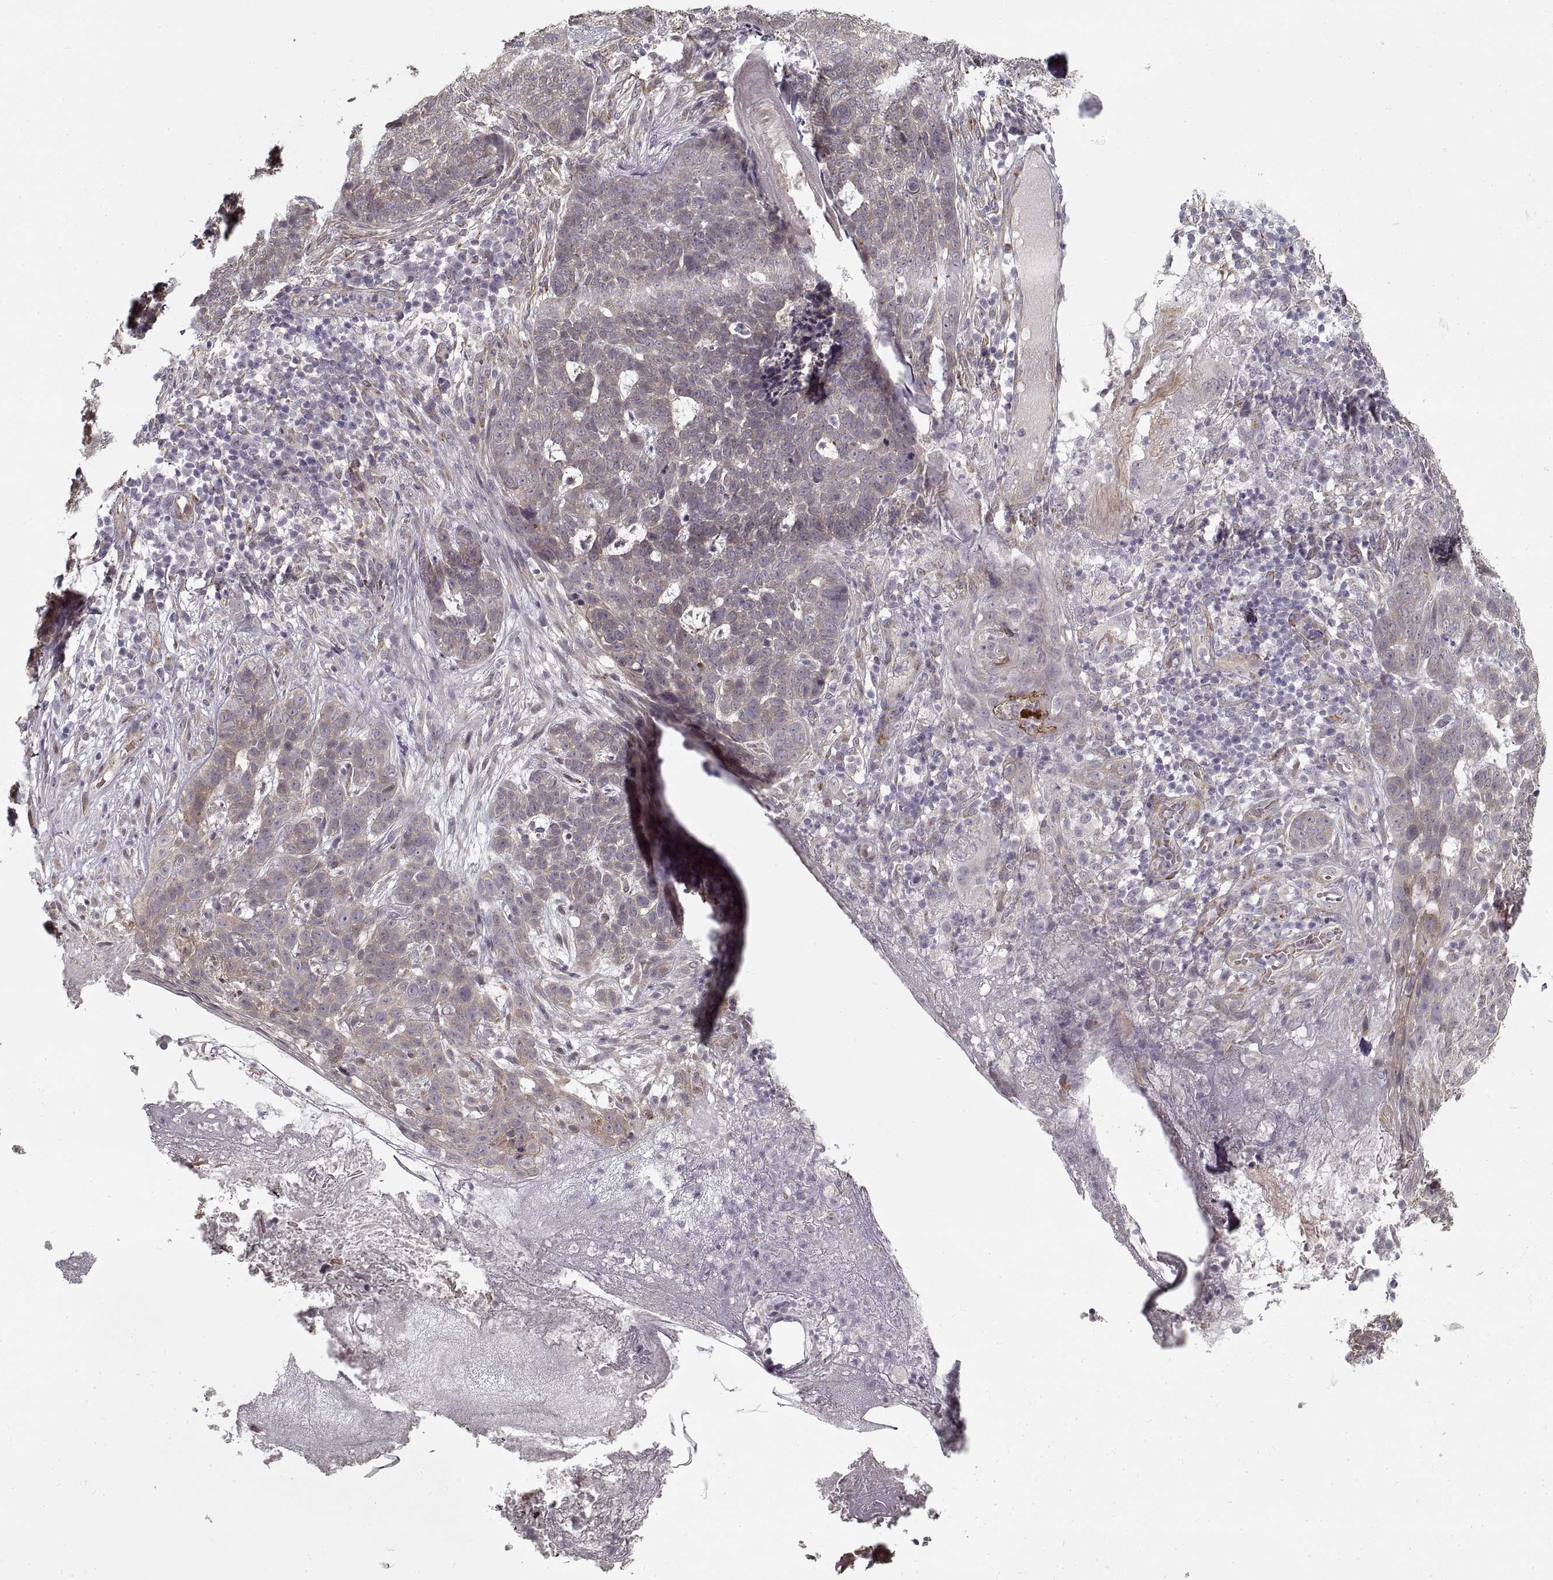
{"staining": {"intensity": "negative", "quantity": "none", "location": "none"}, "tissue": "skin cancer", "cell_type": "Tumor cells", "image_type": "cancer", "snomed": [{"axis": "morphology", "description": "Basal cell carcinoma"}, {"axis": "topography", "description": "Skin"}], "caption": "This is a micrograph of IHC staining of skin cancer, which shows no expression in tumor cells.", "gene": "LAMB2", "patient": {"sex": "female", "age": 69}}